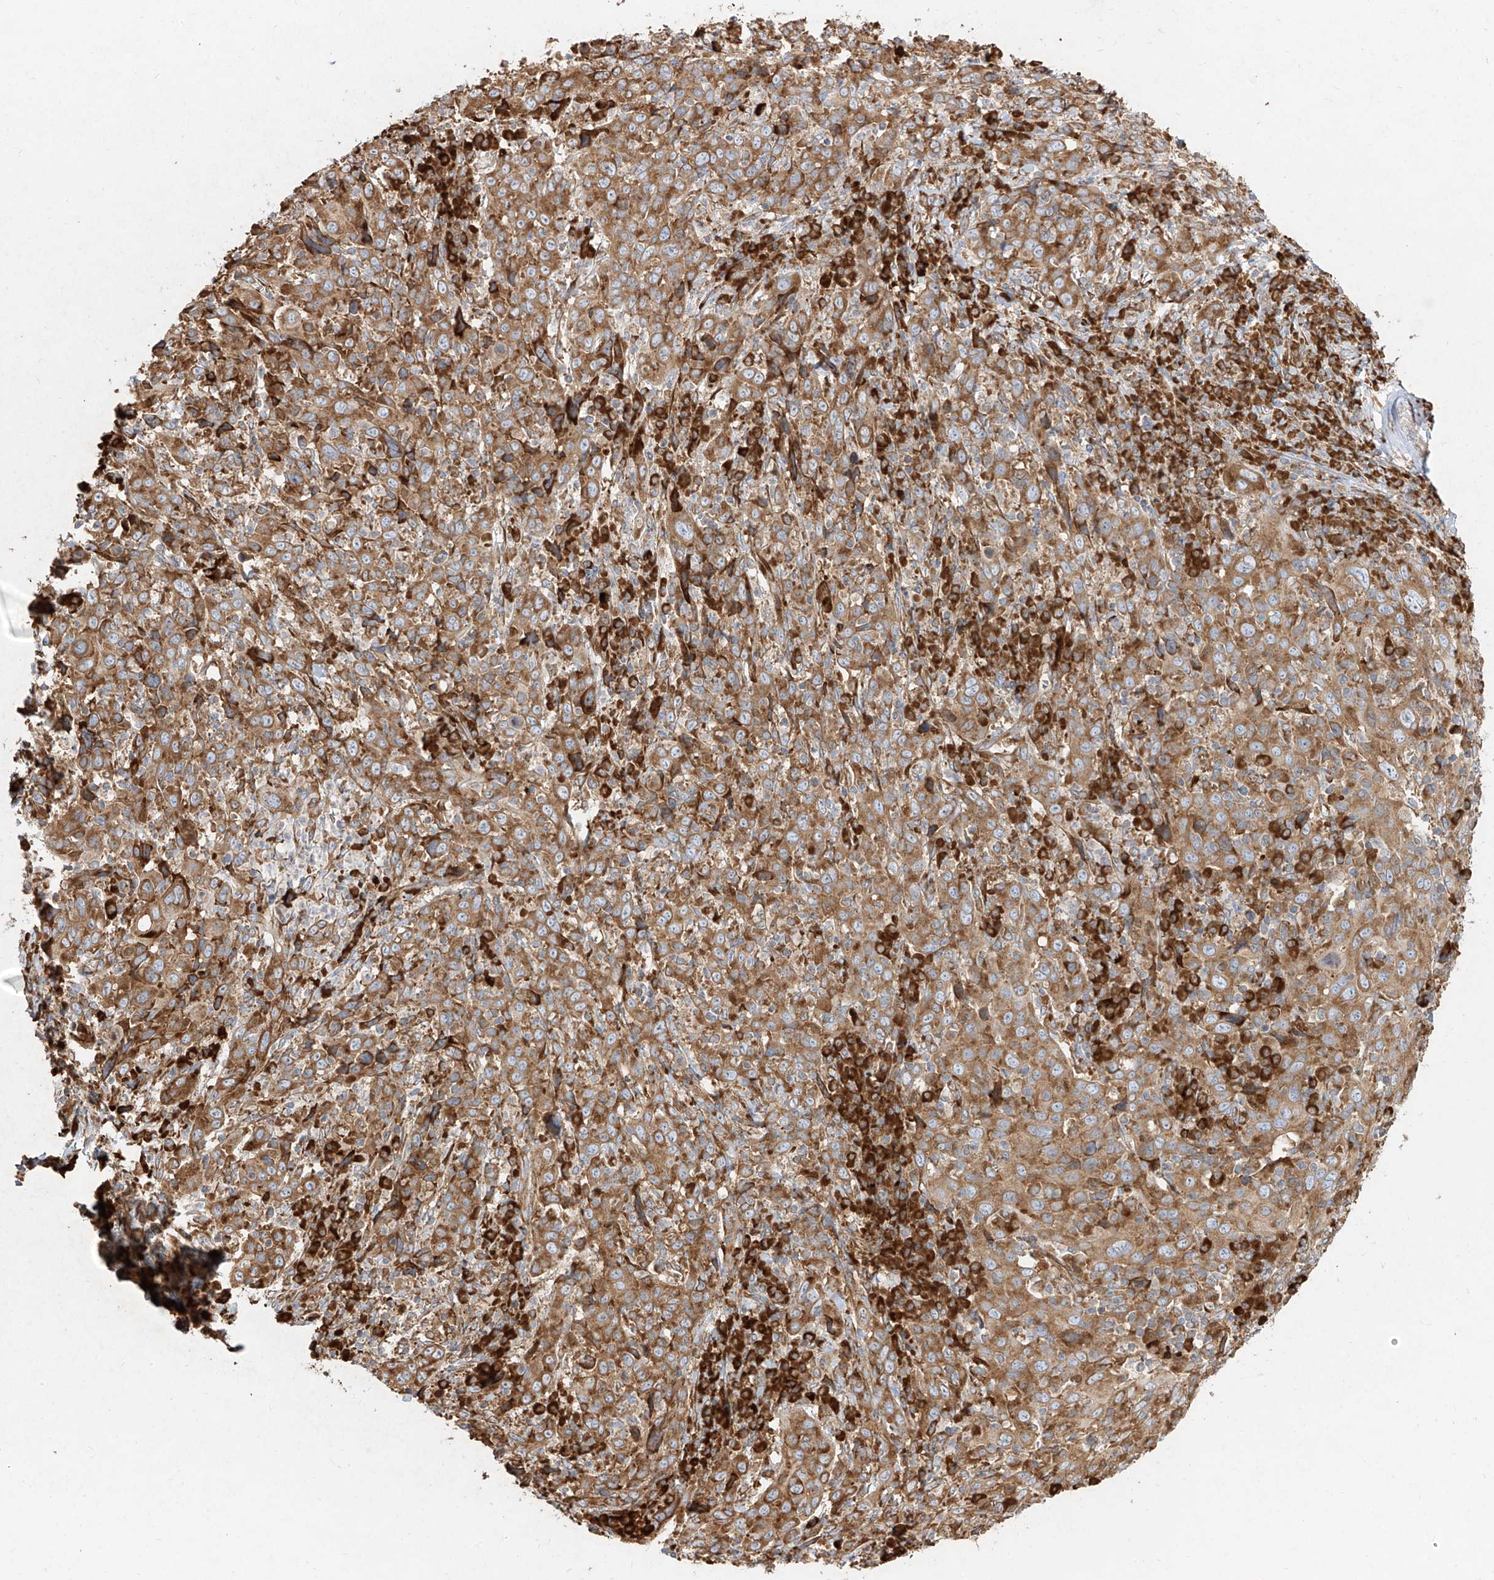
{"staining": {"intensity": "moderate", "quantity": ">75%", "location": "cytoplasmic/membranous"}, "tissue": "cervical cancer", "cell_type": "Tumor cells", "image_type": "cancer", "snomed": [{"axis": "morphology", "description": "Squamous cell carcinoma, NOS"}, {"axis": "topography", "description": "Cervix"}], "caption": "An image of cervical cancer stained for a protein demonstrates moderate cytoplasmic/membranous brown staining in tumor cells.", "gene": "RPS25", "patient": {"sex": "female", "age": 46}}